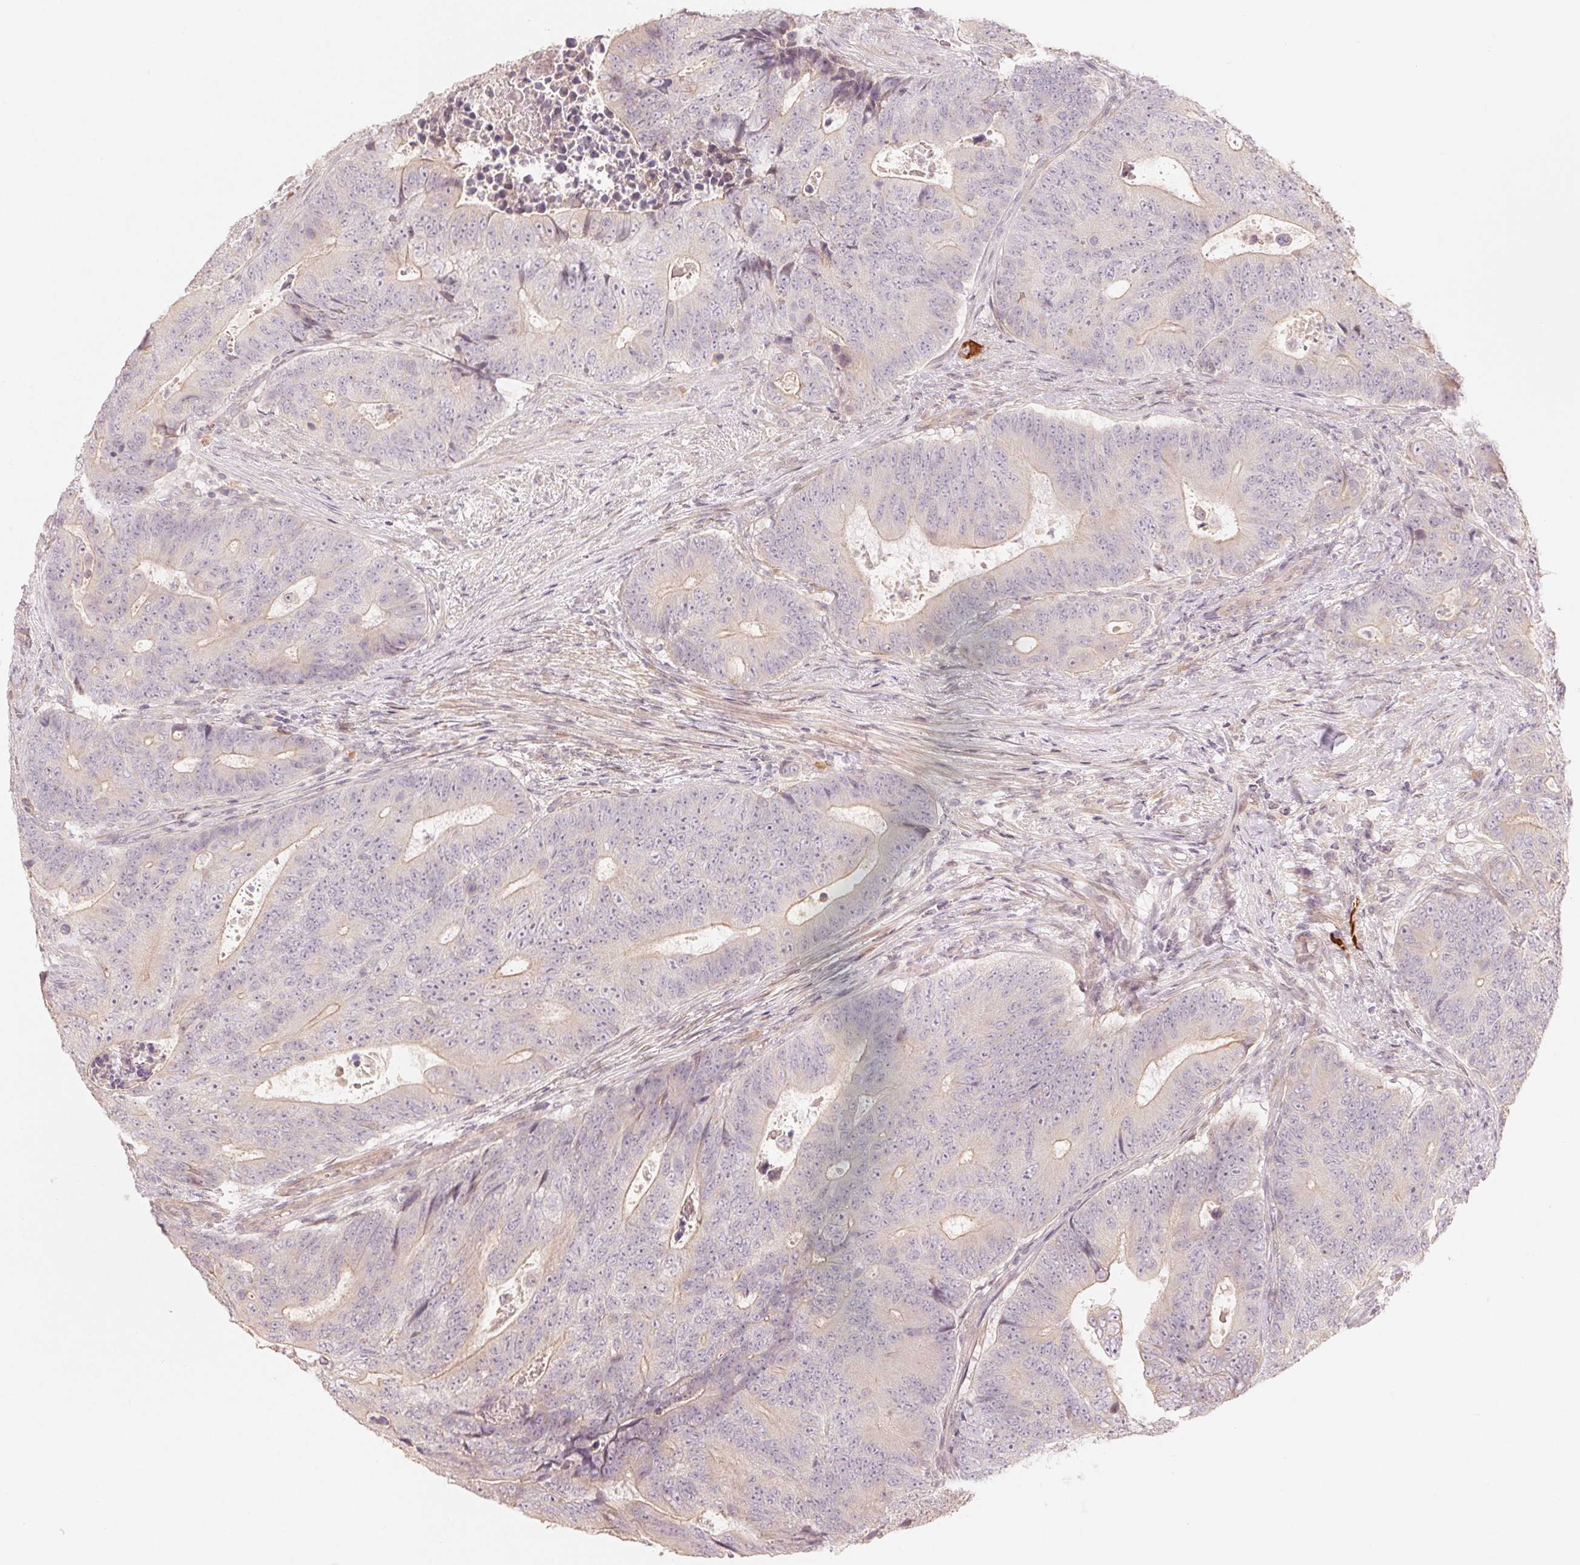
{"staining": {"intensity": "weak", "quantity": "<25%", "location": "cytoplasmic/membranous"}, "tissue": "colorectal cancer", "cell_type": "Tumor cells", "image_type": "cancer", "snomed": [{"axis": "morphology", "description": "Adenocarcinoma, NOS"}, {"axis": "topography", "description": "Colon"}], "caption": "The IHC image has no significant positivity in tumor cells of colorectal cancer tissue.", "gene": "DENND2C", "patient": {"sex": "female", "age": 48}}